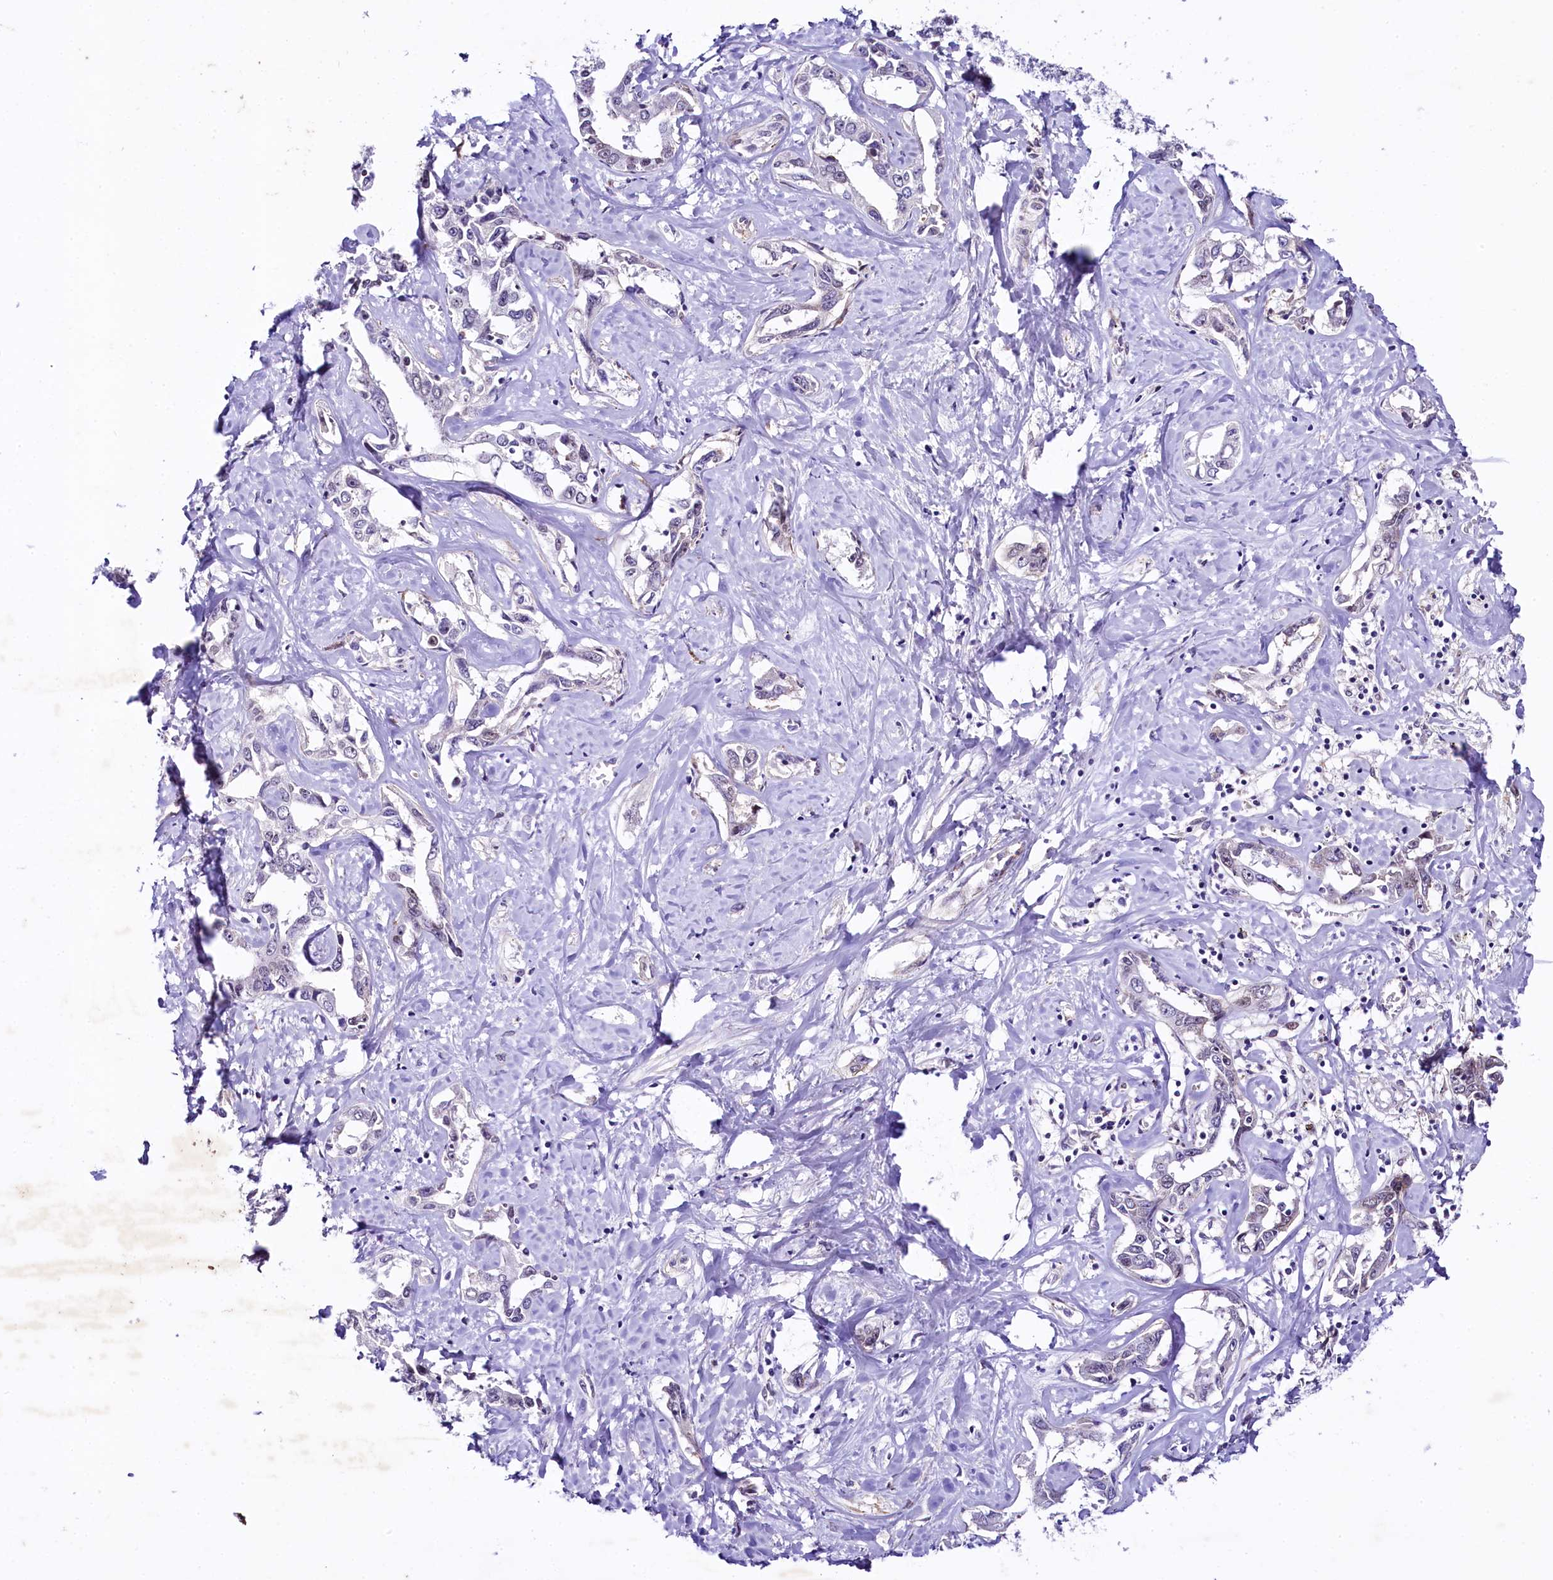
{"staining": {"intensity": "negative", "quantity": "none", "location": "none"}, "tissue": "liver cancer", "cell_type": "Tumor cells", "image_type": "cancer", "snomed": [{"axis": "morphology", "description": "Cholangiocarcinoma"}, {"axis": "topography", "description": "Liver"}], "caption": "The IHC image has no significant positivity in tumor cells of liver cholangiocarcinoma tissue.", "gene": "SAMD10", "patient": {"sex": "male", "age": 59}}